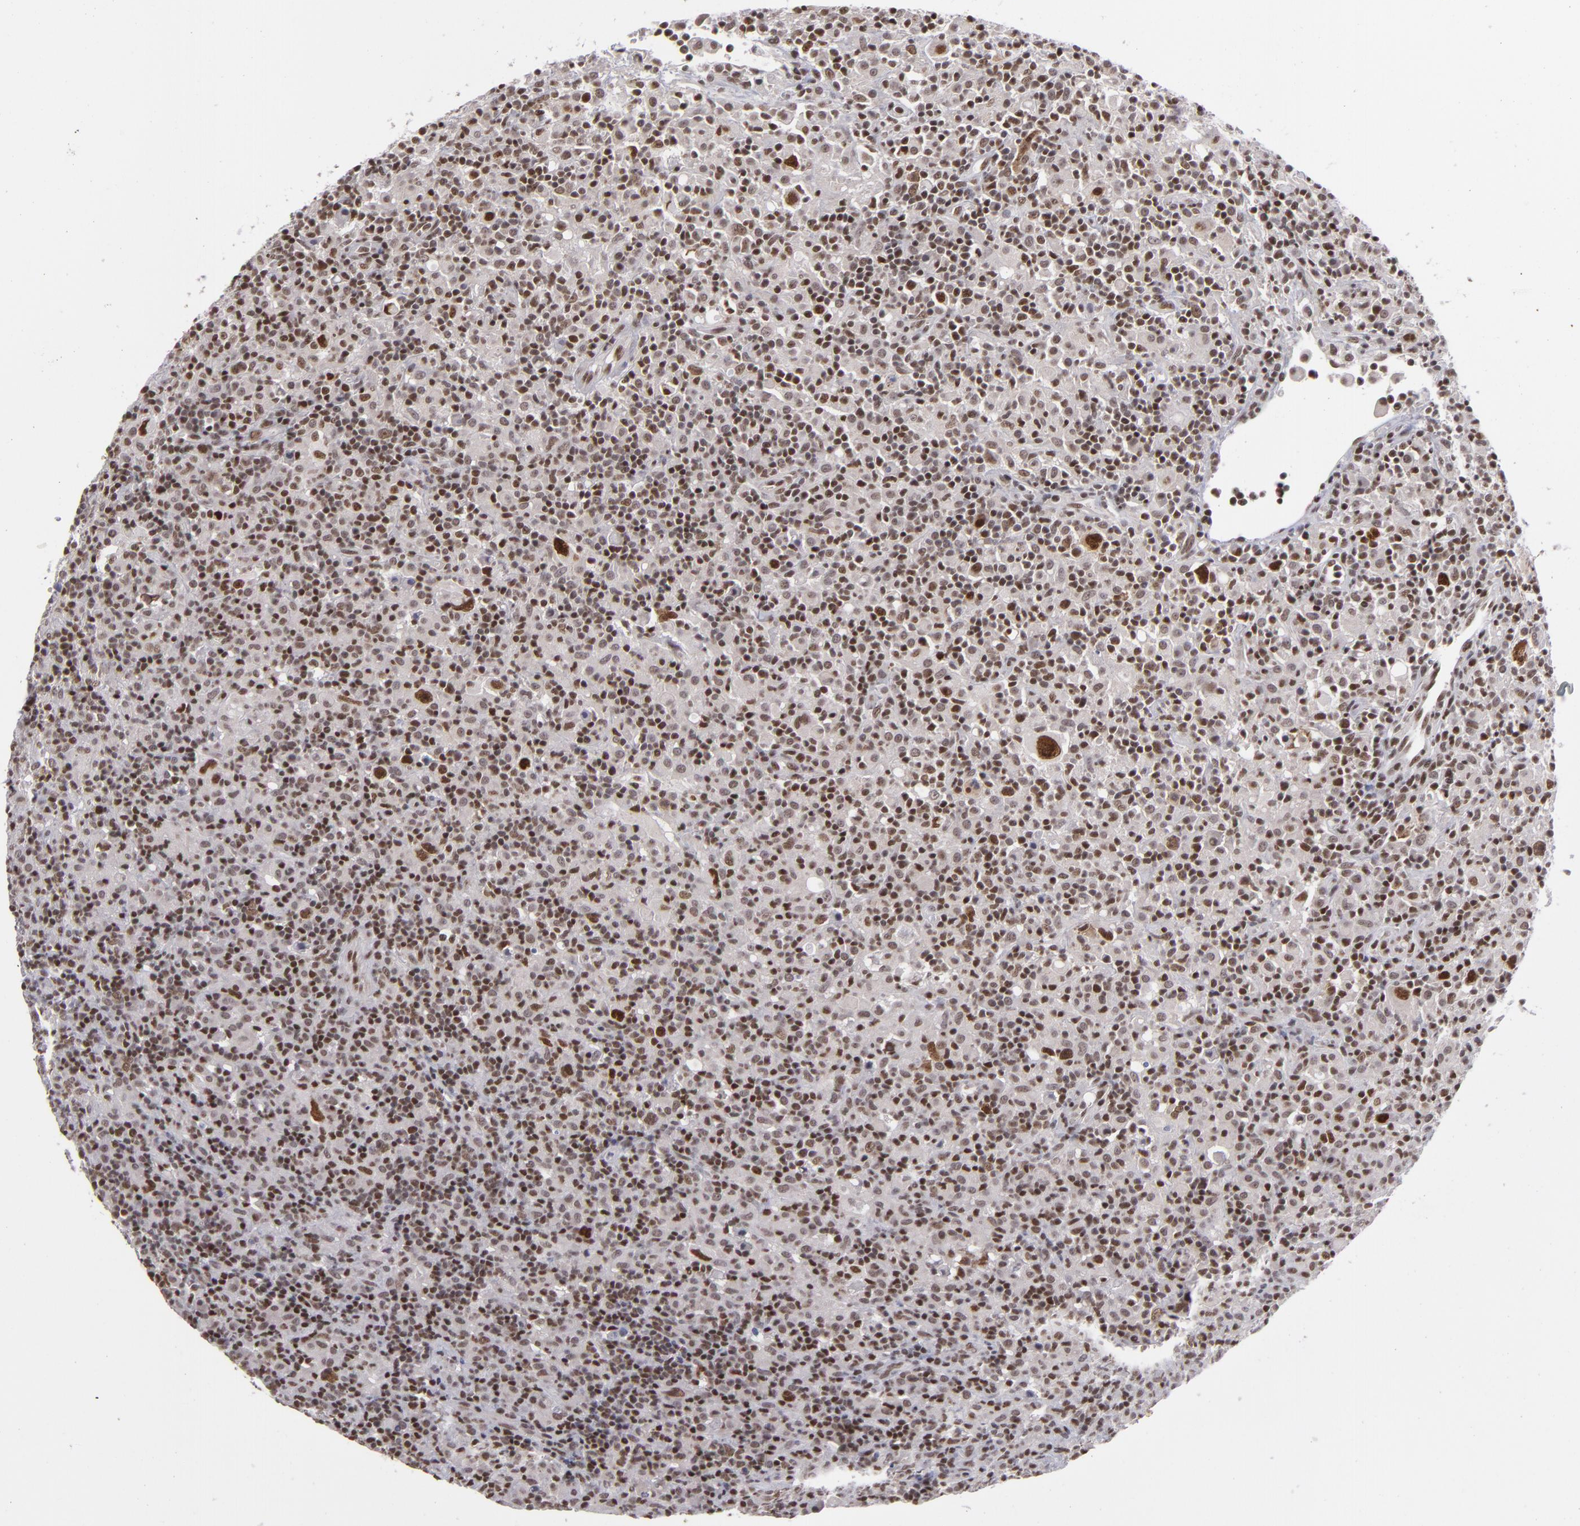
{"staining": {"intensity": "moderate", "quantity": ">75%", "location": "nuclear"}, "tissue": "lymphoma", "cell_type": "Tumor cells", "image_type": "cancer", "snomed": [{"axis": "morphology", "description": "Hodgkin's disease, NOS"}, {"axis": "topography", "description": "Lymph node"}], "caption": "This is a micrograph of IHC staining of lymphoma, which shows moderate positivity in the nuclear of tumor cells.", "gene": "MLLT3", "patient": {"sex": "male", "age": 46}}